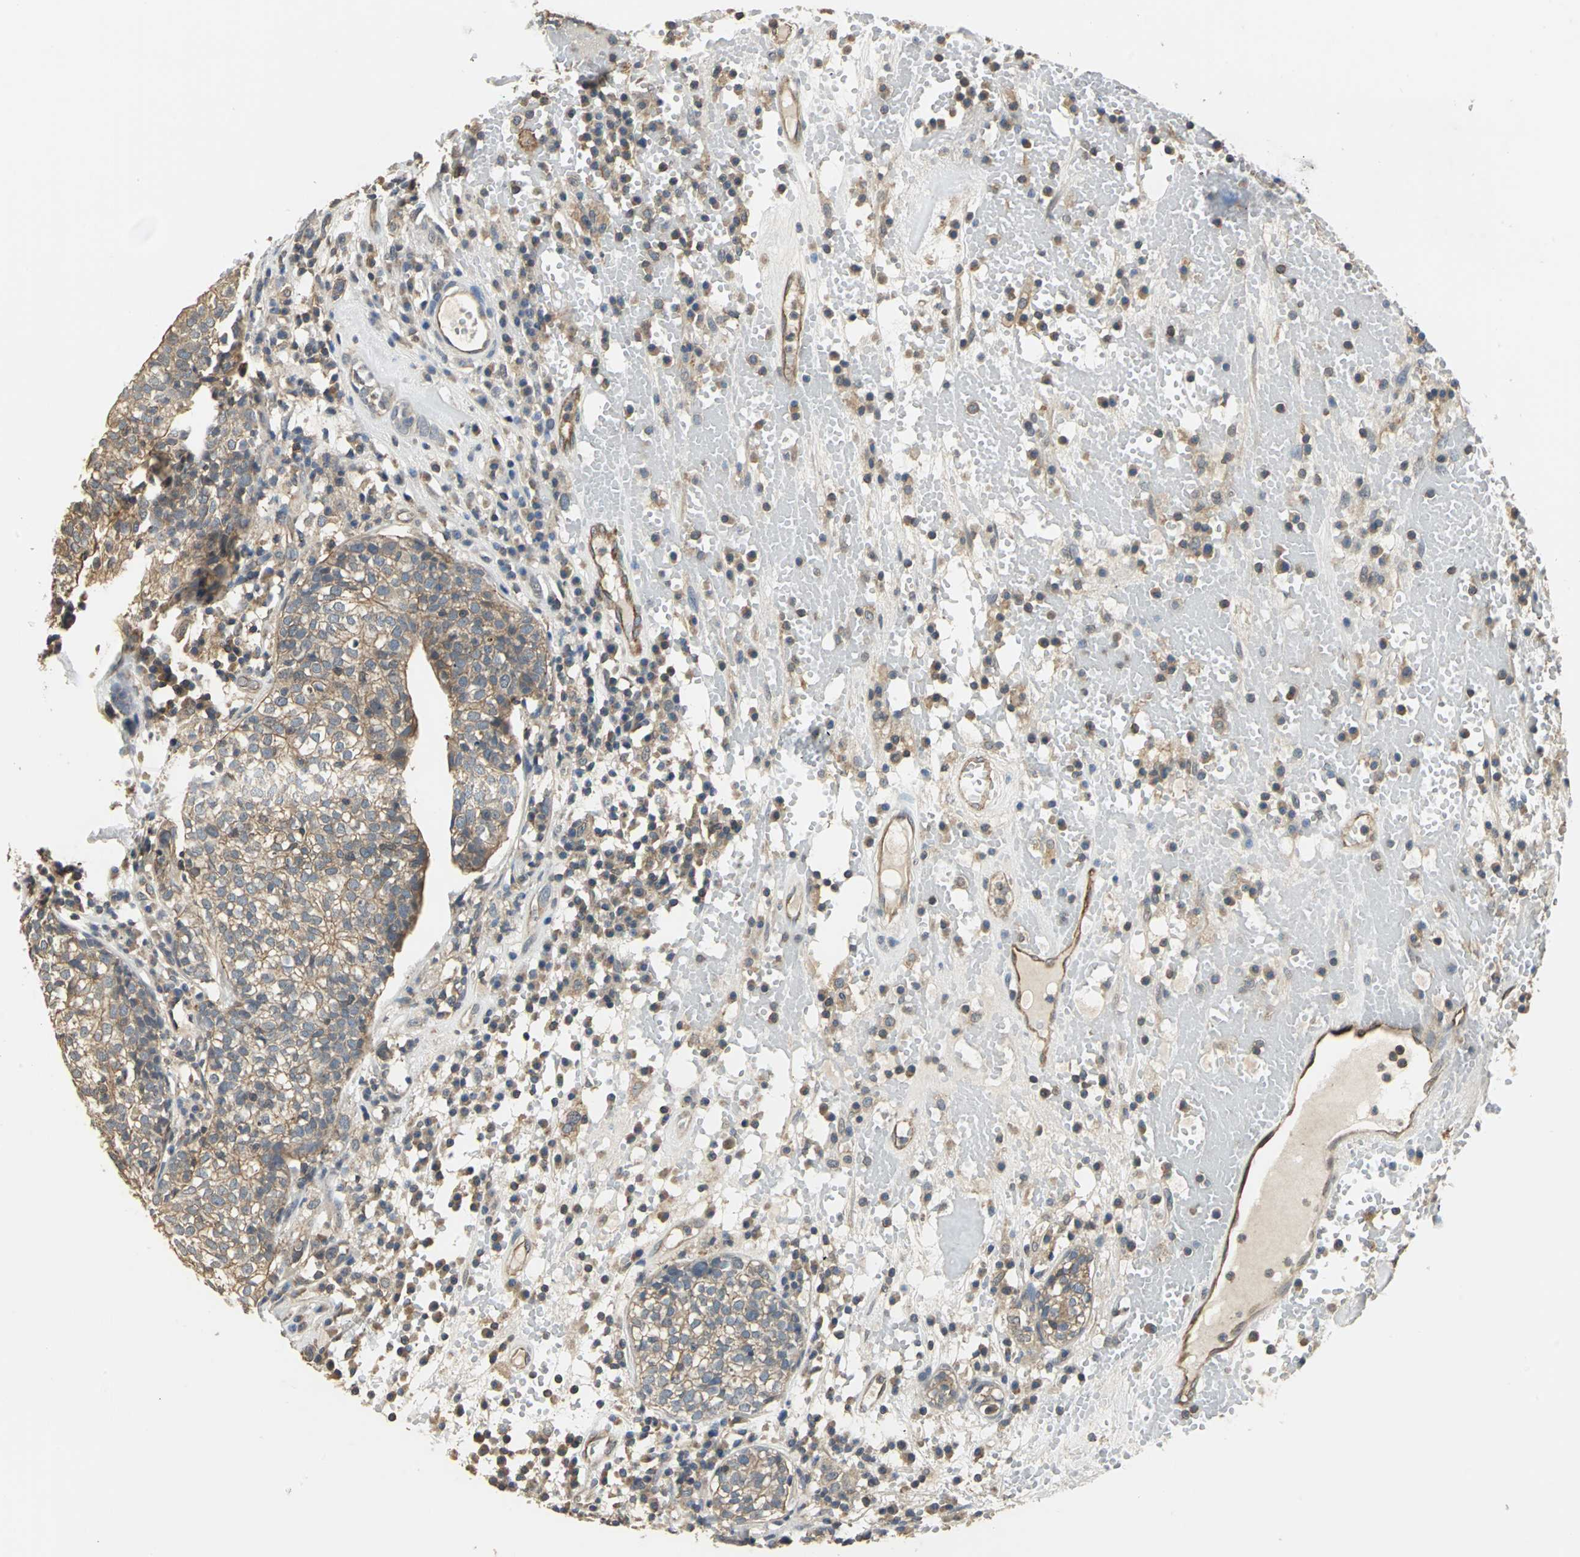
{"staining": {"intensity": "moderate", "quantity": "25%-75%", "location": "cytoplasmic/membranous"}, "tissue": "head and neck cancer", "cell_type": "Tumor cells", "image_type": "cancer", "snomed": [{"axis": "morphology", "description": "Adenocarcinoma, NOS"}, {"axis": "topography", "description": "Salivary gland"}, {"axis": "topography", "description": "Head-Neck"}], "caption": "Head and neck adenocarcinoma was stained to show a protein in brown. There is medium levels of moderate cytoplasmic/membranous staining in approximately 25%-75% of tumor cells.", "gene": "RAPGEF1", "patient": {"sex": "female", "age": 65}}